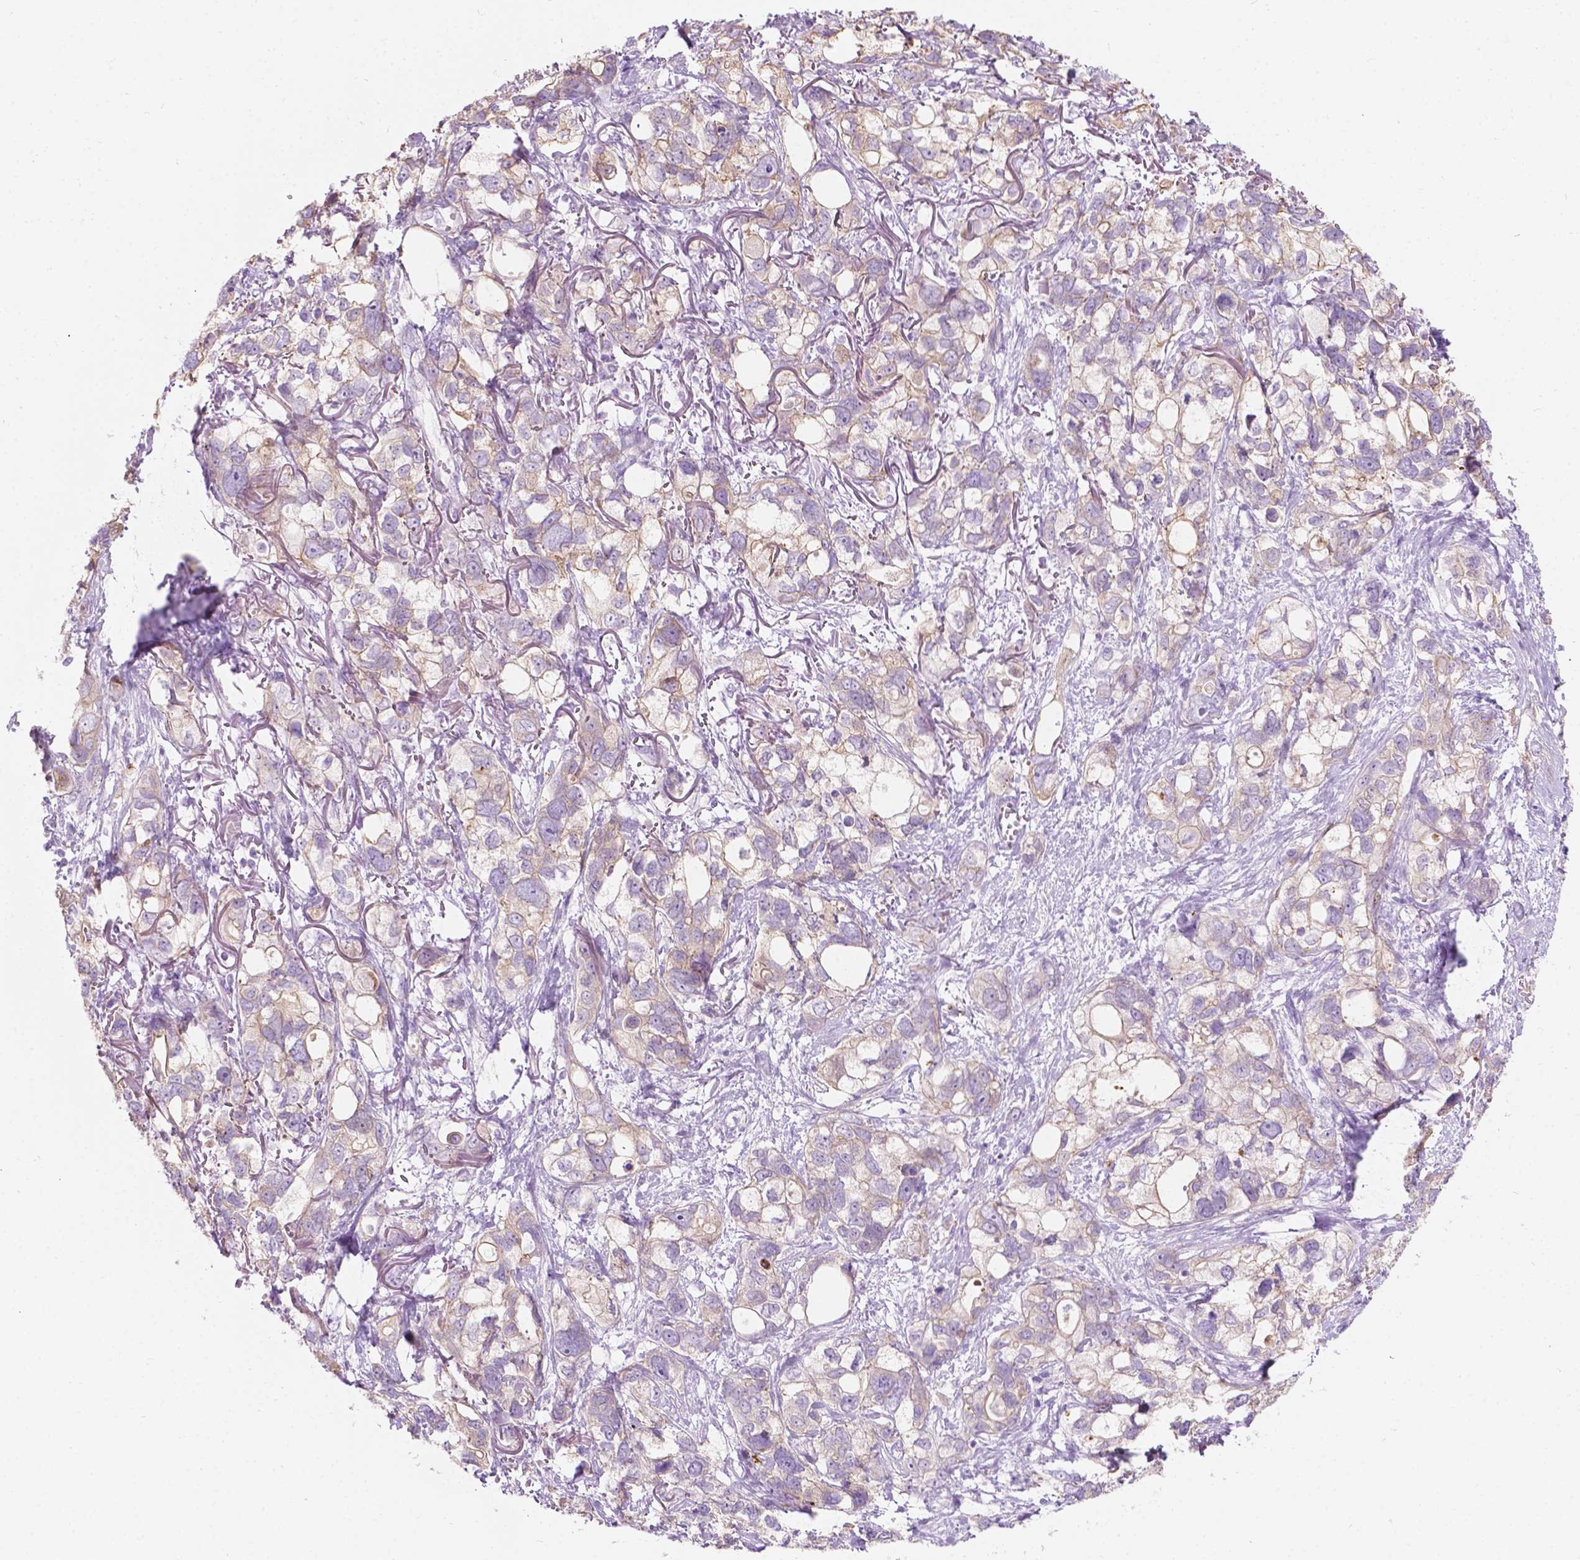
{"staining": {"intensity": "weak", "quantity": "25%-75%", "location": "cytoplasmic/membranous"}, "tissue": "stomach cancer", "cell_type": "Tumor cells", "image_type": "cancer", "snomed": [{"axis": "morphology", "description": "Adenocarcinoma, NOS"}, {"axis": "topography", "description": "Stomach, upper"}], "caption": "A low amount of weak cytoplasmic/membranous staining is appreciated in approximately 25%-75% of tumor cells in adenocarcinoma (stomach) tissue.", "gene": "NOS1AP", "patient": {"sex": "female", "age": 81}}